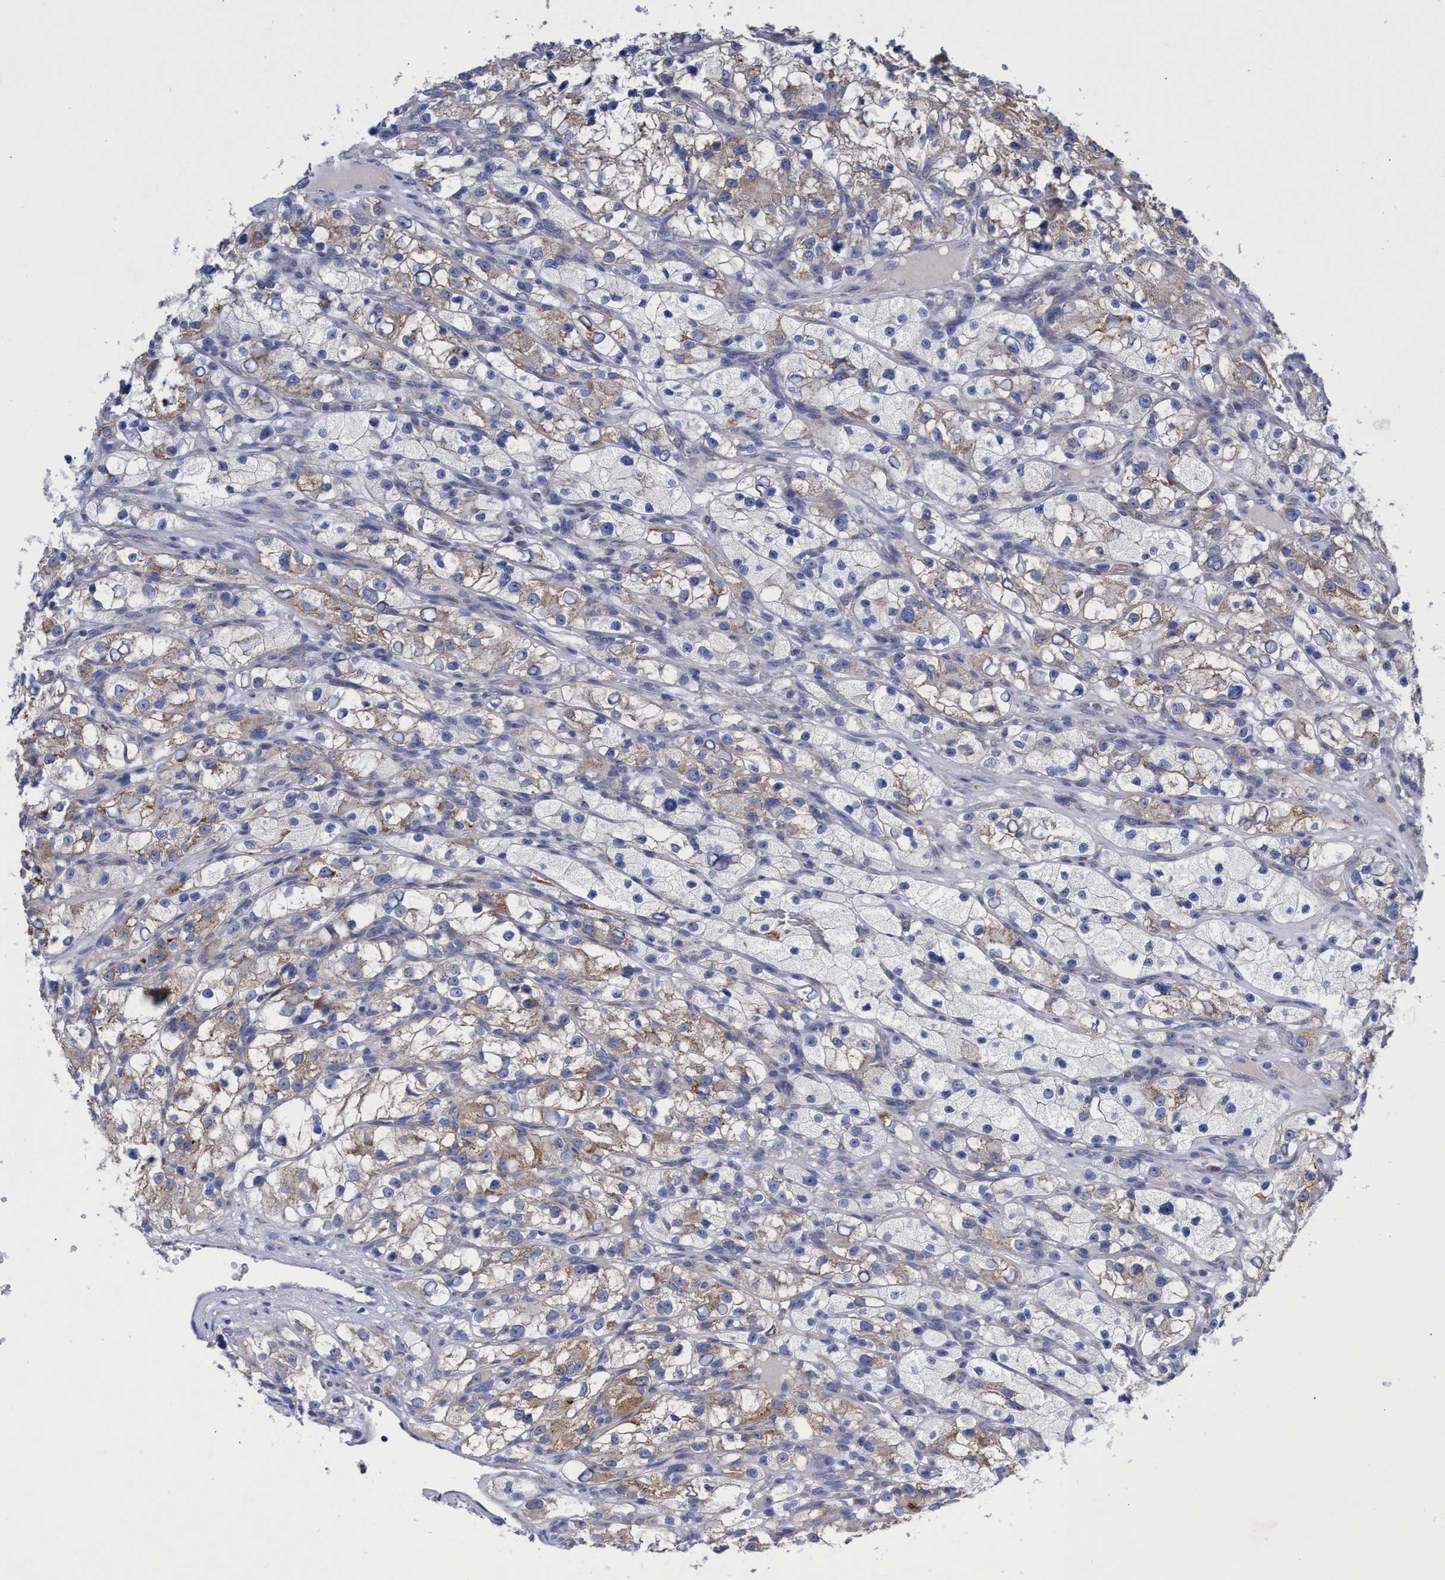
{"staining": {"intensity": "moderate", "quantity": "25%-75%", "location": "cytoplasmic/membranous"}, "tissue": "renal cancer", "cell_type": "Tumor cells", "image_type": "cancer", "snomed": [{"axis": "morphology", "description": "Adenocarcinoma, NOS"}, {"axis": "topography", "description": "Kidney"}], "caption": "Renal cancer (adenocarcinoma) stained with a brown dye demonstrates moderate cytoplasmic/membranous positive staining in about 25%-75% of tumor cells.", "gene": "ZNF750", "patient": {"sex": "female", "age": 57}}